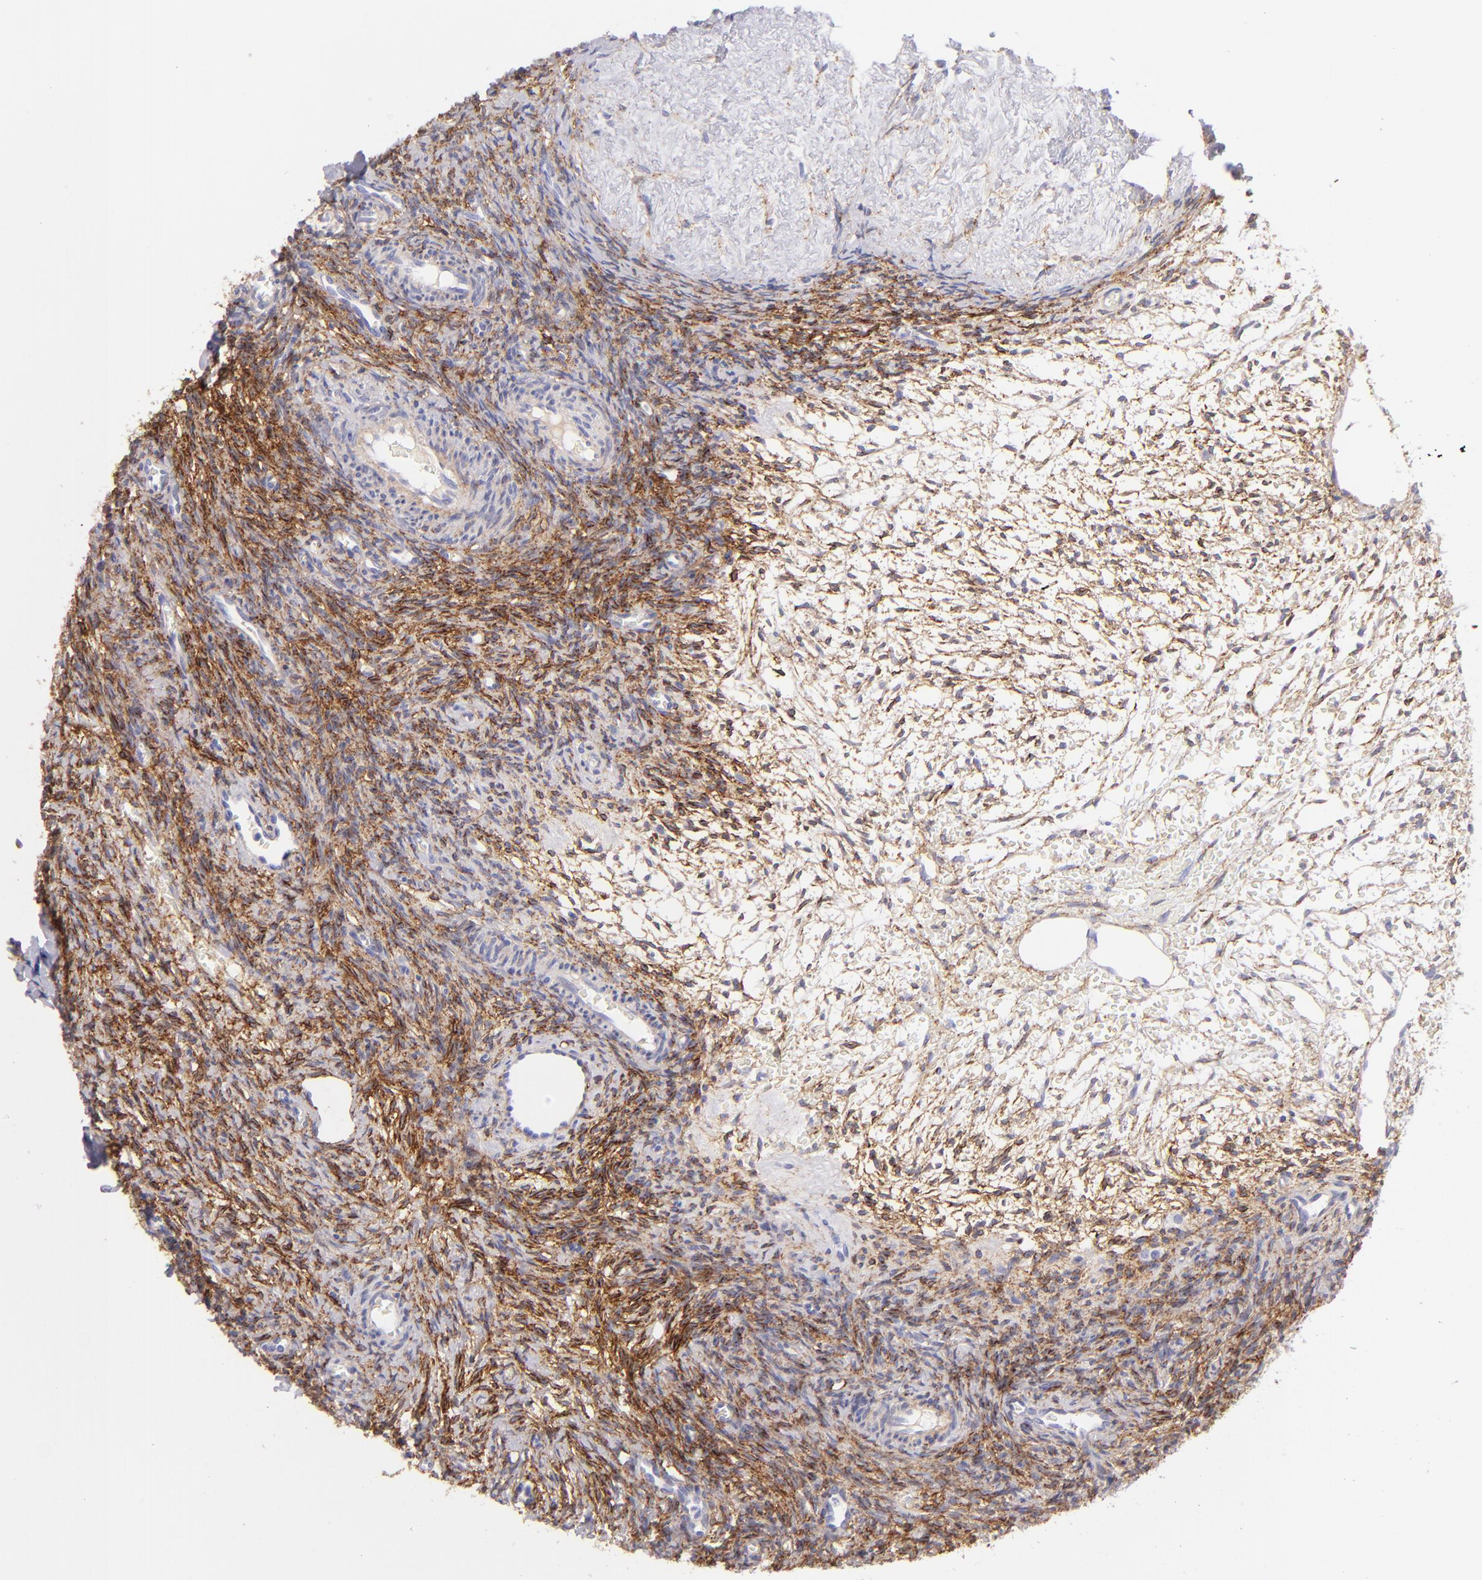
{"staining": {"intensity": "negative", "quantity": "none", "location": "none"}, "tissue": "ovary", "cell_type": "Follicle cells", "image_type": "normal", "snomed": [{"axis": "morphology", "description": "Normal tissue, NOS"}, {"axis": "topography", "description": "Ovary"}], "caption": "Protein analysis of unremarkable ovary shows no significant expression in follicle cells.", "gene": "CD81", "patient": {"sex": "female", "age": 39}}